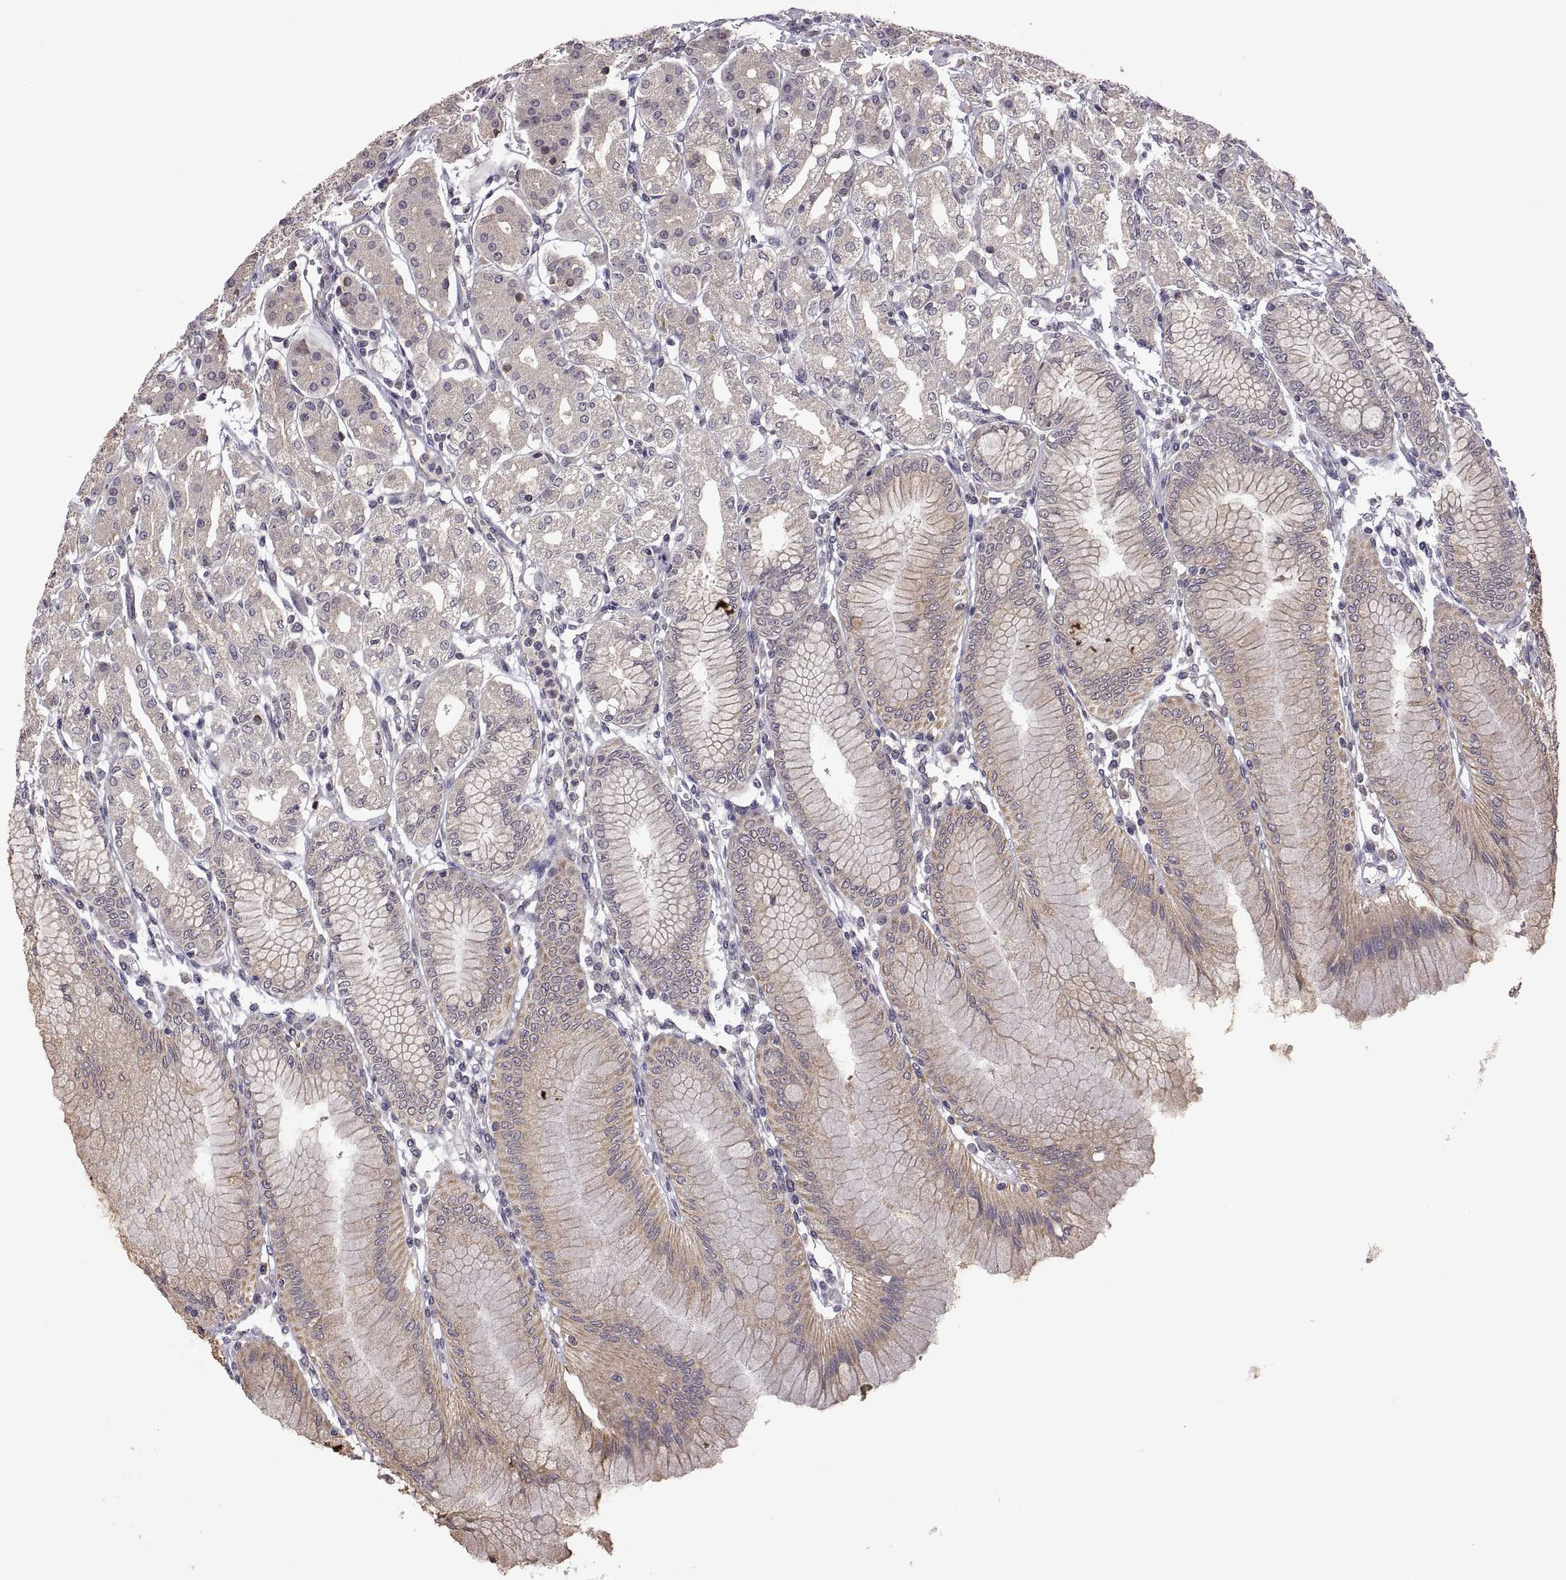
{"staining": {"intensity": "moderate", "quantity": "<25%", "location": "cytoplasmic/membranous"}, "tissue": "stomach", "cell_type": "Glandular cells", "image_type": "normal", "snomed": [{"axis": "morphology", "description": "Normal tissue, NOS"}, {"axis": "topography", "description": "Skeletal muscle"}, {"axis": "topography", "description": "Stomach"}], "caption": "Benign stomach demonstrates moderate cytoplasmic/membranous expression in about <25% of glandular cells, visualized by immunohistochemistry. (brown staining indicates protein expression, while blue staining denotes nuclei).", "gene": "LAMA1", "patient": {"sex": "female", "age": 57}}